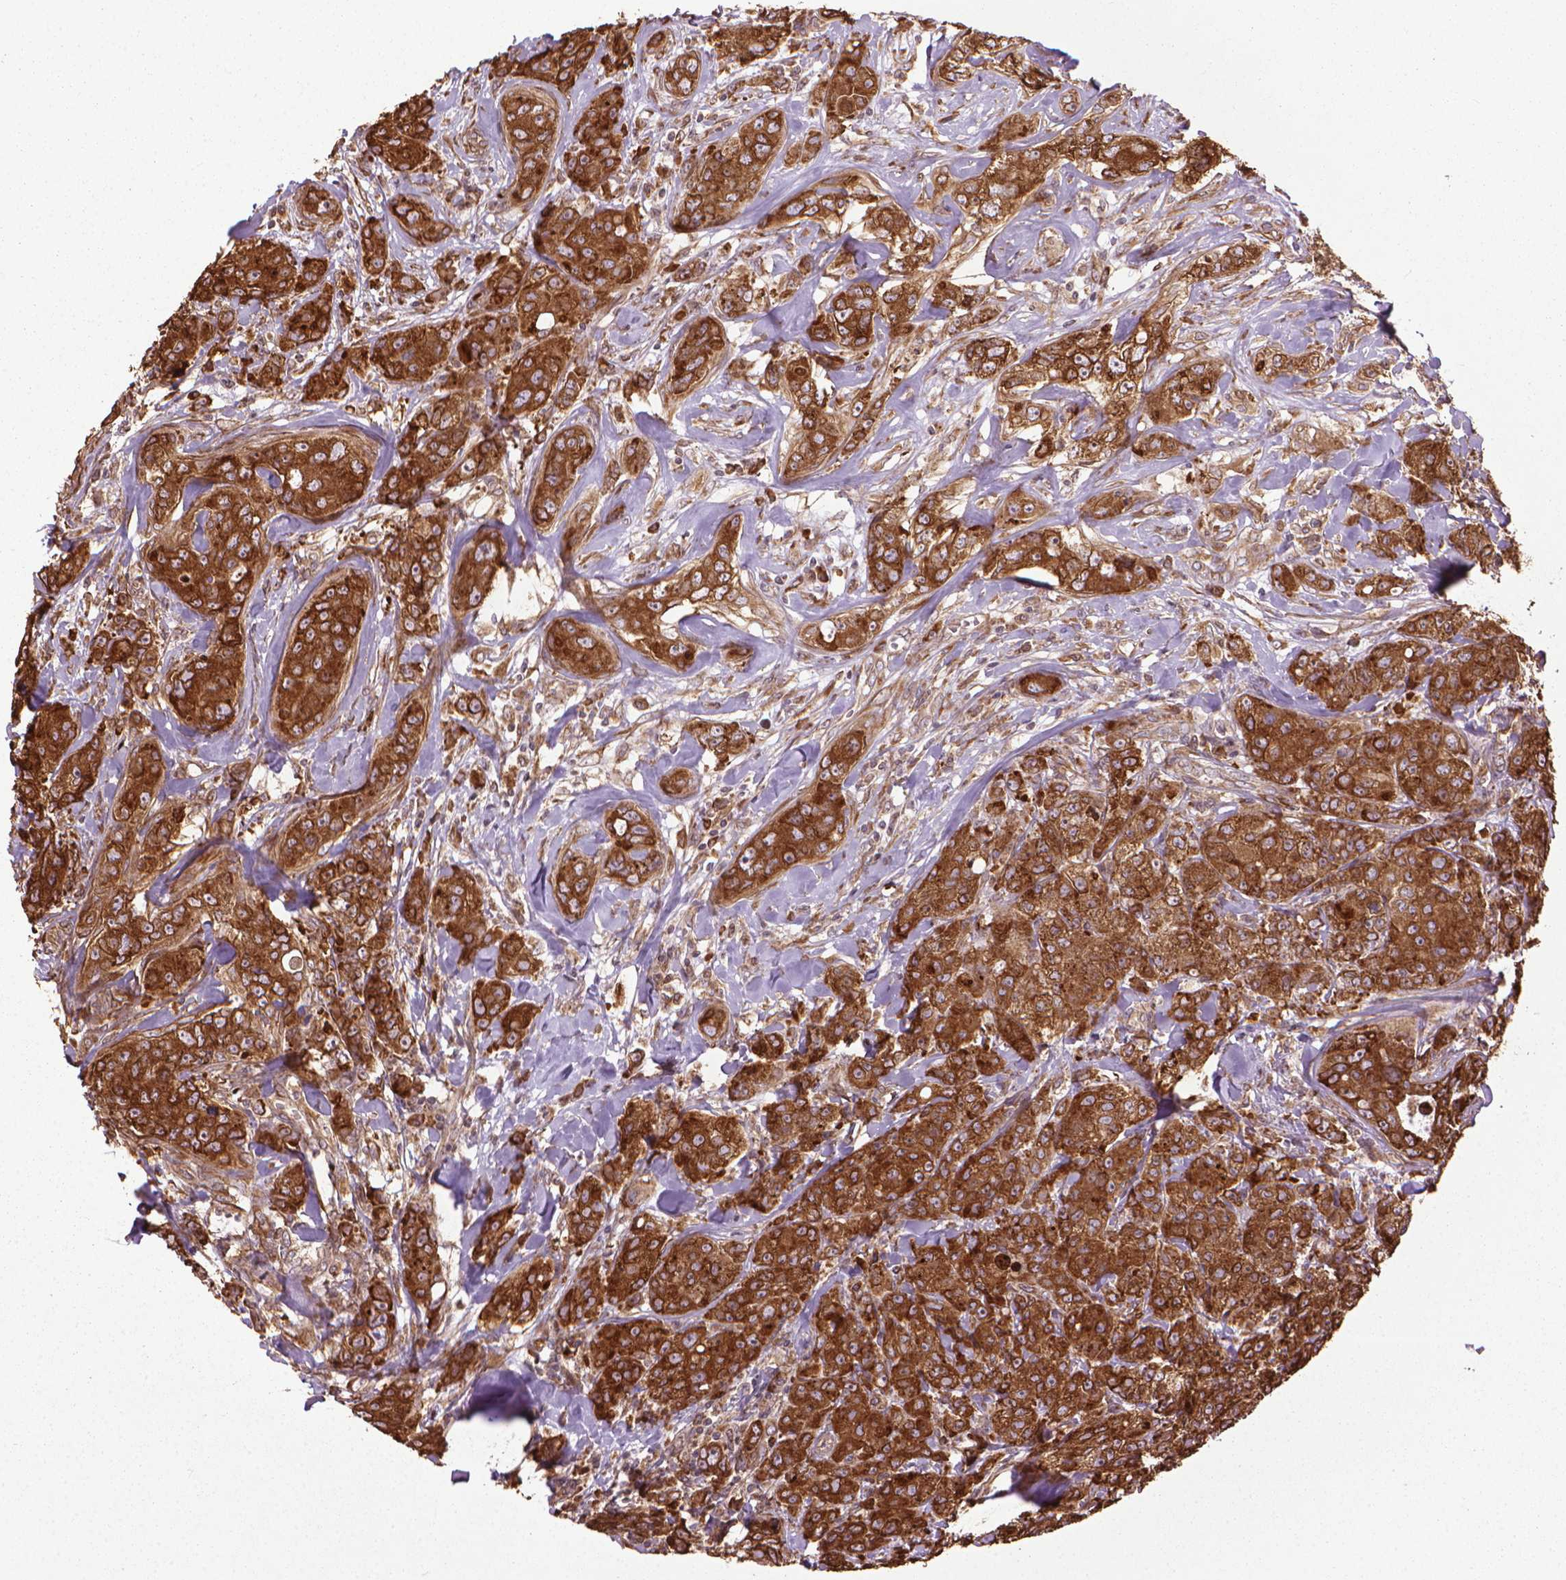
{"staining": {"intensity": "strong", "quantity": ">75%", "location": "cytoplasmic/membranous"}, "tissue": "breast cancer", "cell_type": "Tumor cells", "image_type": "cancer", "snomed": [{"axis": "morphology", "description": "Duct carcinoma"}, {"axis": "topography", "description": "Breast"}], "caption": "This is an image of immunohistochemistry staining of infiltrating ductal carcinoma (breast), which shows strong expression in the cytoplasmic/membranous of tumor cells.", "gene": "GAS1", "patient": {"sex": "female", "age": 43}}